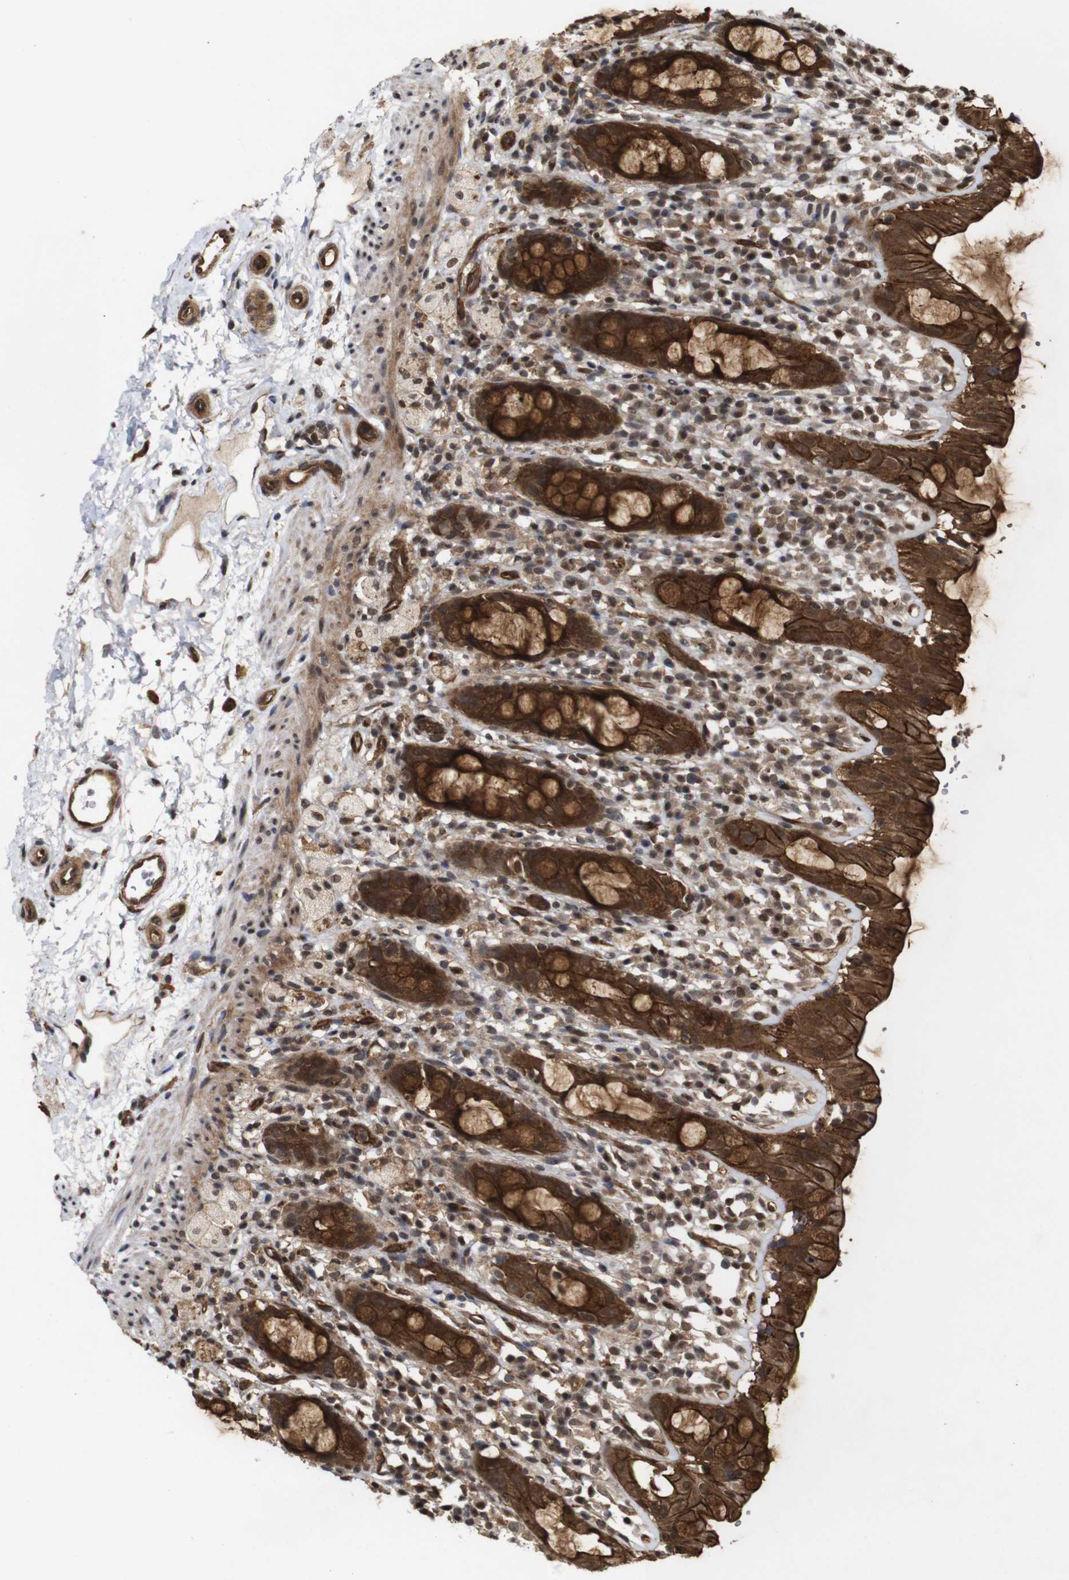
{"staining": {"intensity": "strong", "quantity": ">75%", "location": "cytoplasmic/membranous"}, "tissue": "rectum", "cell_type": "Glandular cells", "image_type": "normal", "snomed": [{"axis": "morphology", "description": "Normal tissue, NOS"}, {"axis": "topography", "description": "Rectum"}], "caption": "Protein expression analysis of benign rectum reveals strong cytoplasmic/membranous positivity in approximately >75% of glandular cells.", "gene": "NANOS1", "patient": {"sex": "male", "age": 44}}